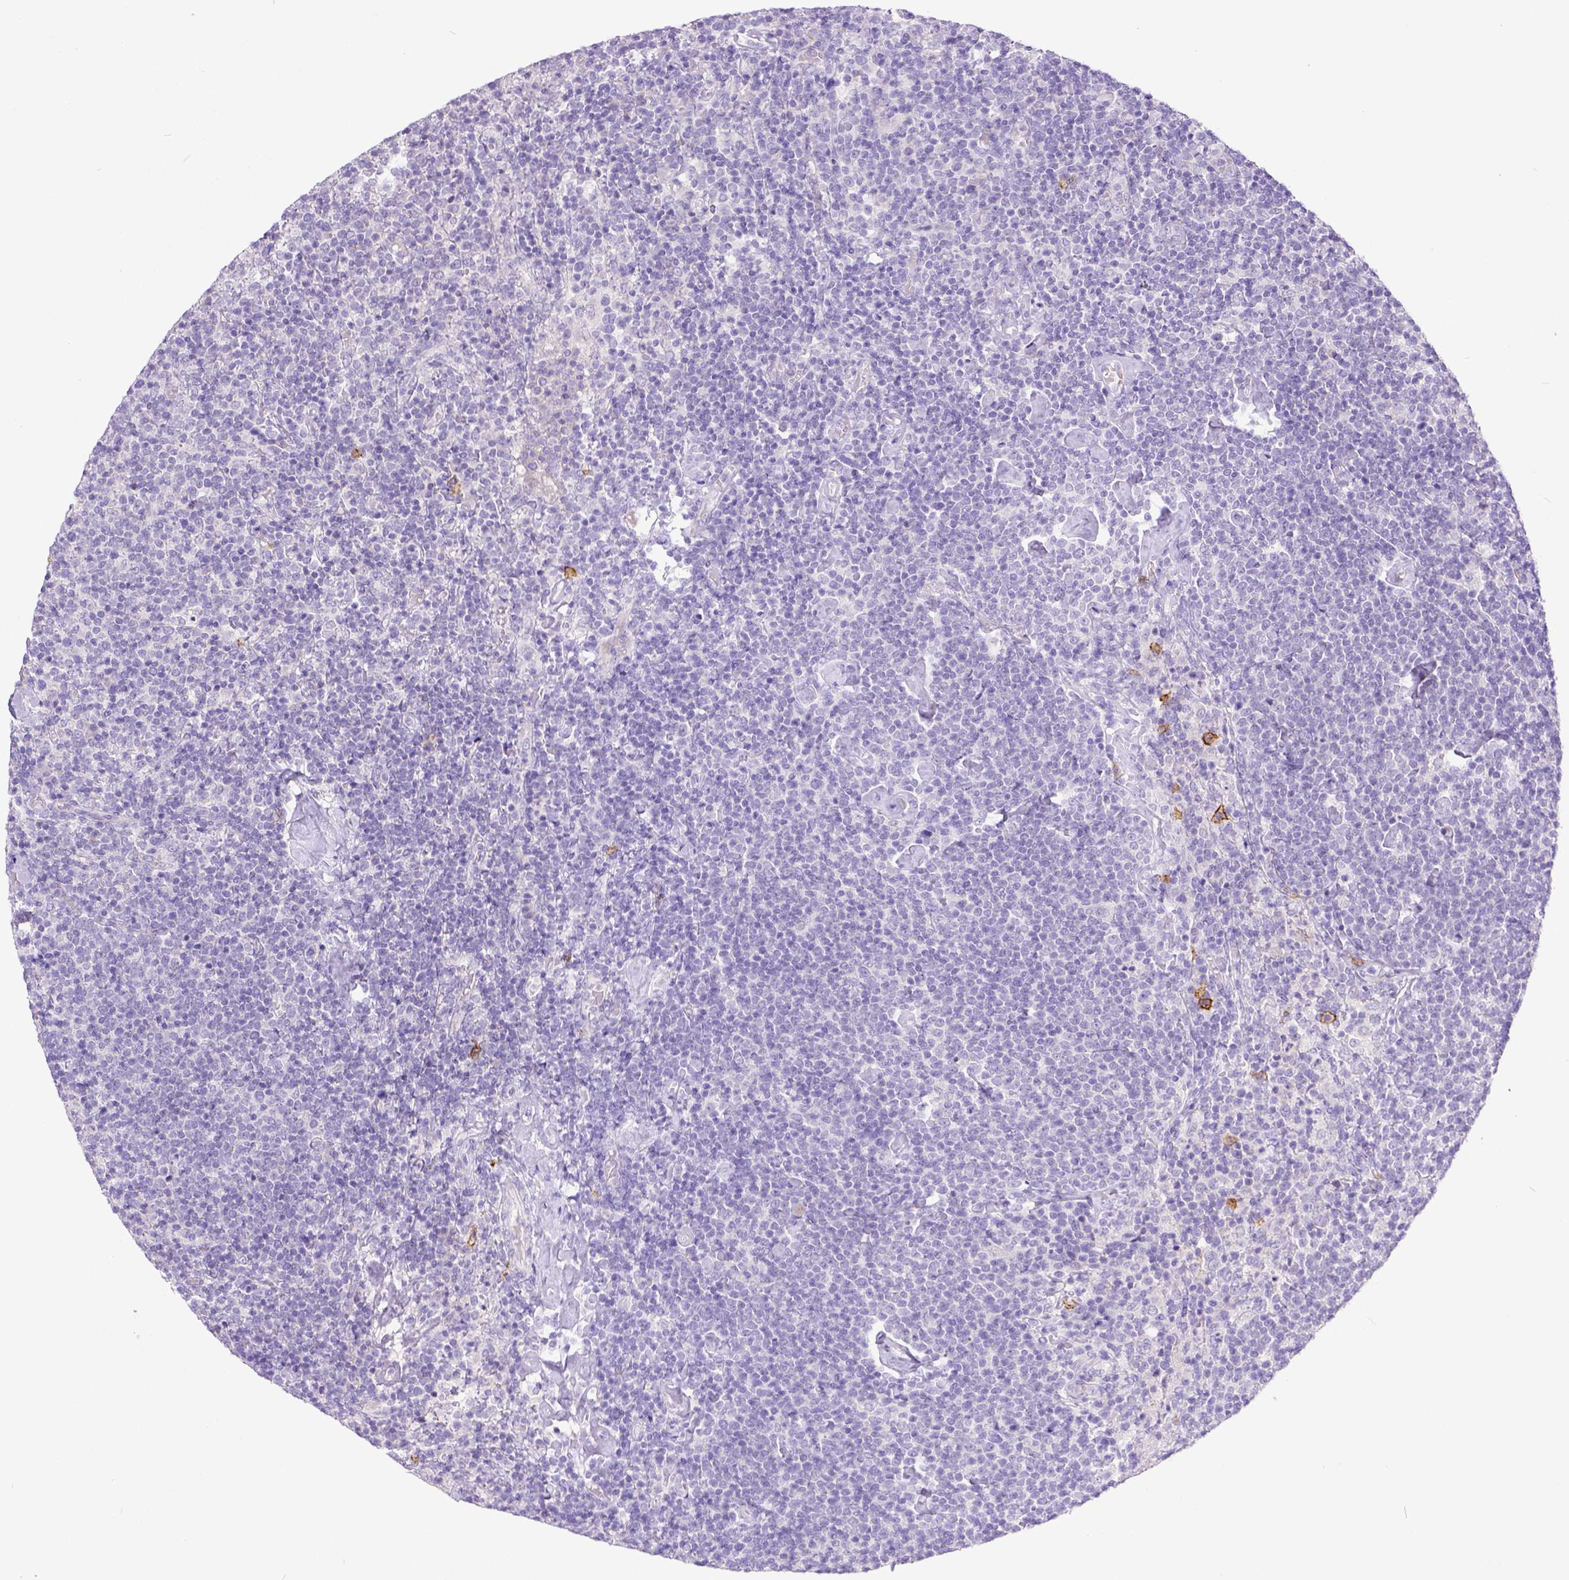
{"staining": {"intensity": "negative", "quantity": "none", "location": "none"}, "tissue": "lymphoma", "cell_type": "Tumor cells", "image_type": "cancer", "snomed": [{"axis": "morphology", "description": "Malignant lymphoma, non-Hodgkin's type, High grade"}, {"axis": "topography", "description": "Lymph node"}], "caption": "Photomicrograph shows no protein staining in tumor cells of malignant lymphoma, non-Hodgkin's type (high-grade) tissue.", "gene": "KIT", "patient": {"sex": "male", "age": 61}}